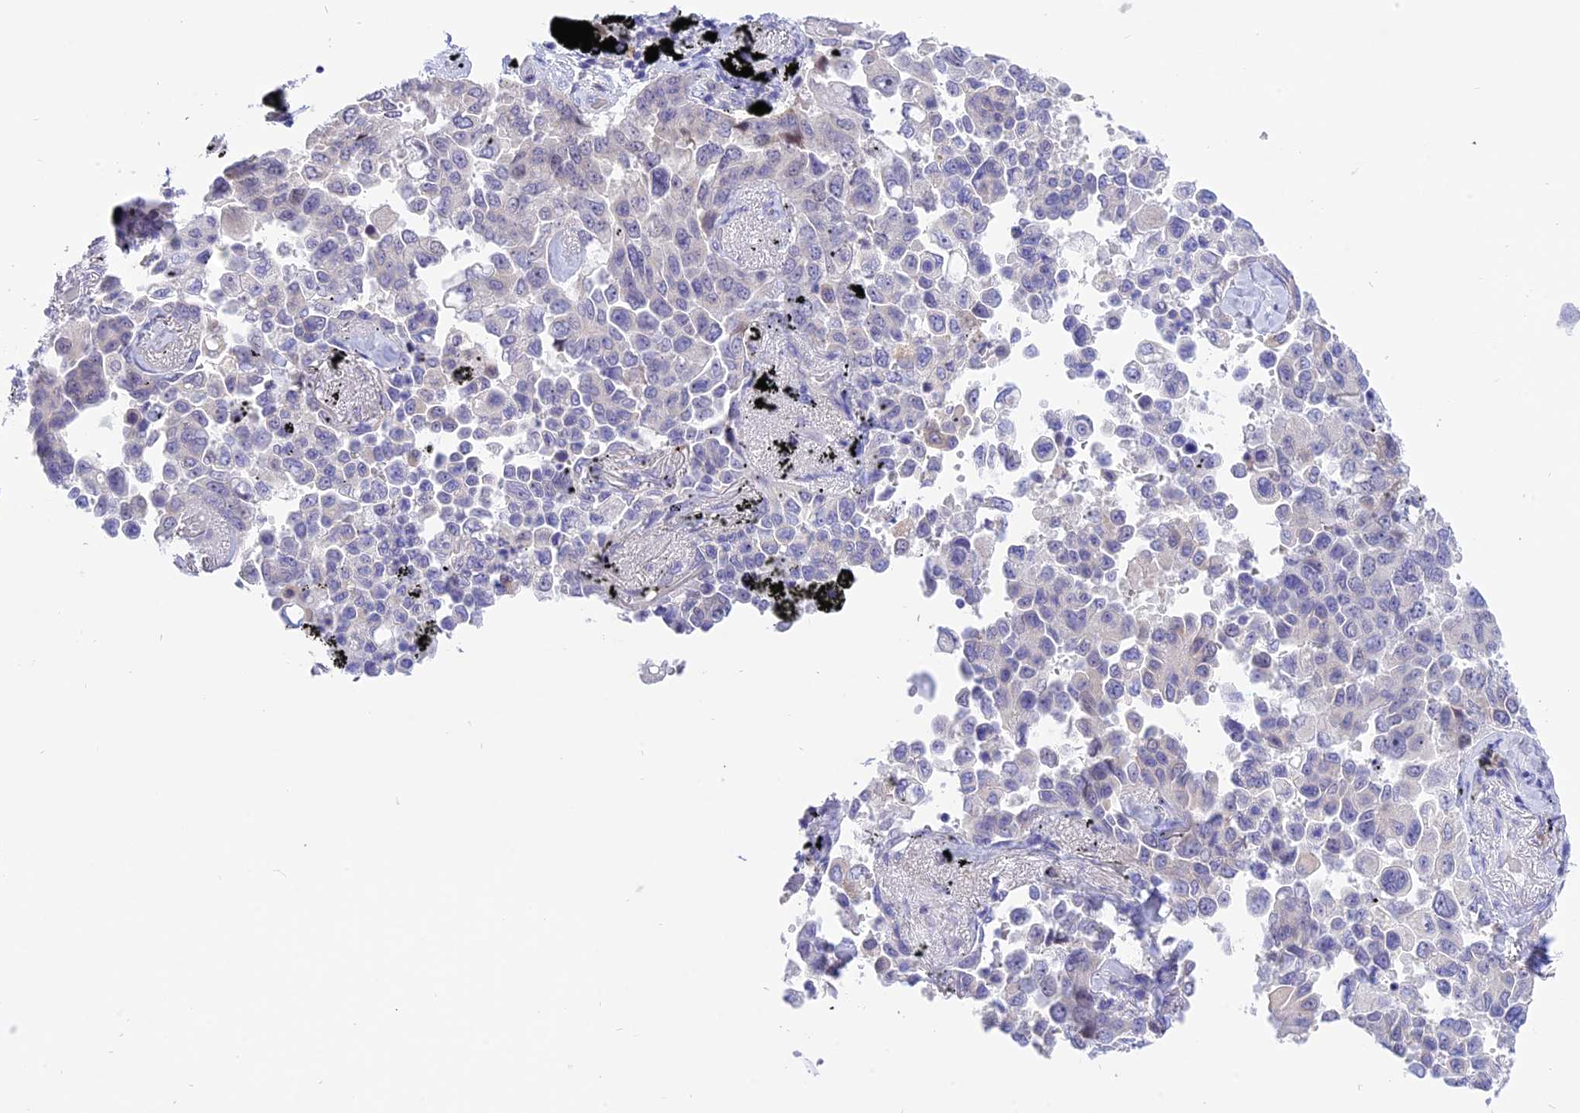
{"staining": {"intensity": "negative", "quantity": "none", "location": "none"}, "tissue": "lung cancer", "cell_type": "Tumor cells", "image_type": "cancer", "snomed": [{"axis": "morphology", "description": "Adenocarcinoma, NOS"}, {"axis": "topography", "description": "Lung"}], "caption": "High power microscopy micrograph of an IHC micrograph of lung adenocarcinoma, revealing no significant positivity in tumor cells. (Stains: DAB (3,3'-diaminobenzidine) immunohistochemistry with hematoxylin counter stain, Microscopy: brightfield microscopy at high magnification).", "gene": "DCAF16", "patient": {"sex": "female", "age": 67}}